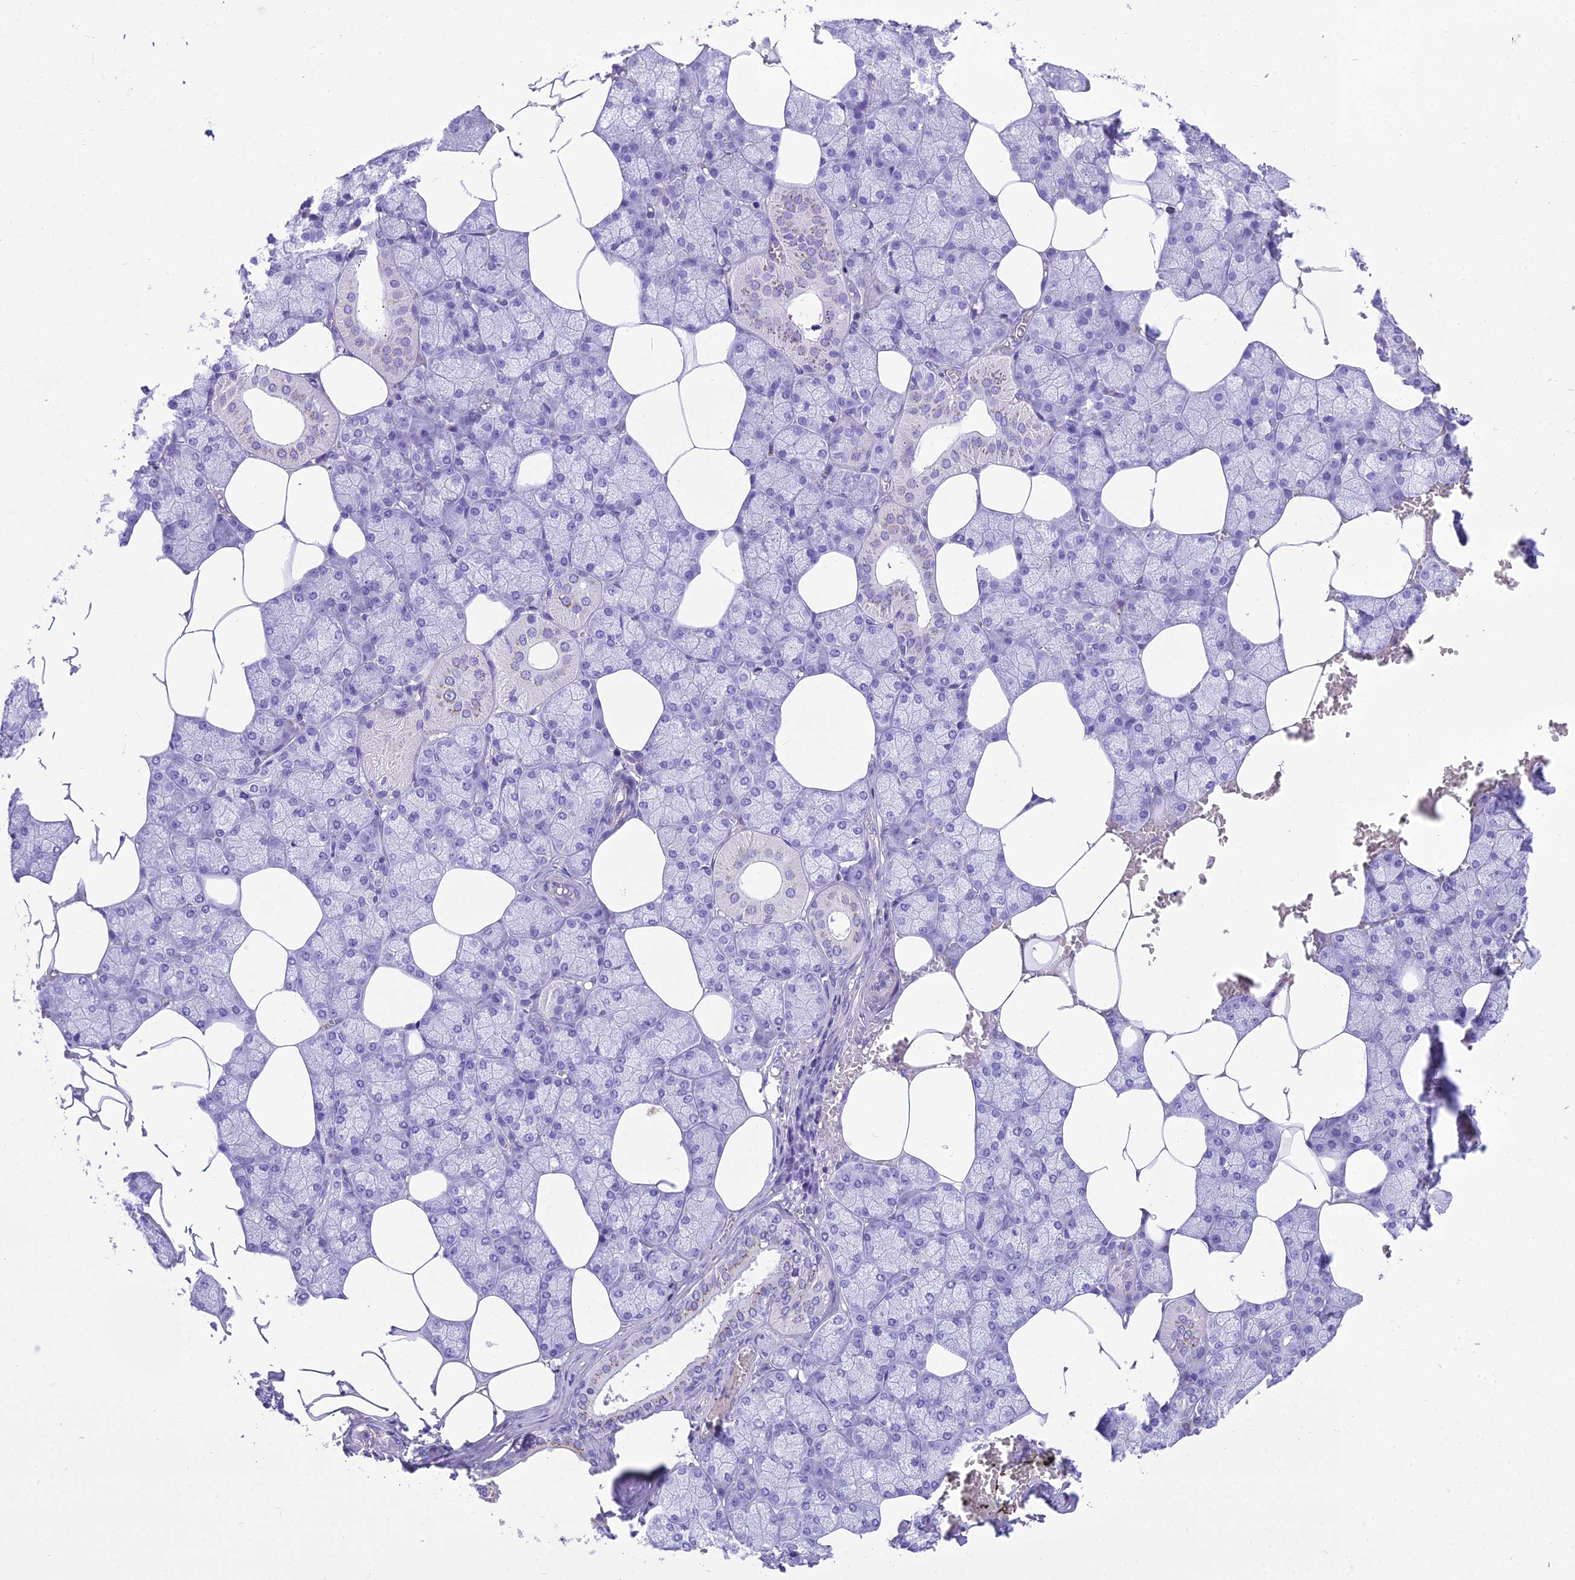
{"staining": {"intensity": "negative", "quantity": "none", "location": "none"}, "tissue": "salivary gland", "cell_type": "Glandular cells", "image_type": "normal", "snomed": [{"axis": "morphology", "description": "Normal tissue, NOS"}, {"axis": "topography", "description": "Salivary gland"}], "caption": "High magnification brightfield microscopy of unremarkable salivary gland stained with DAB (3,3'-diaminobenzidine) (brown) and counterstained with hematoxylin (blue): glandular cells show no significant staining.", "gene": "GFRA1", "patient": {"sex": "male", "age": 62}}